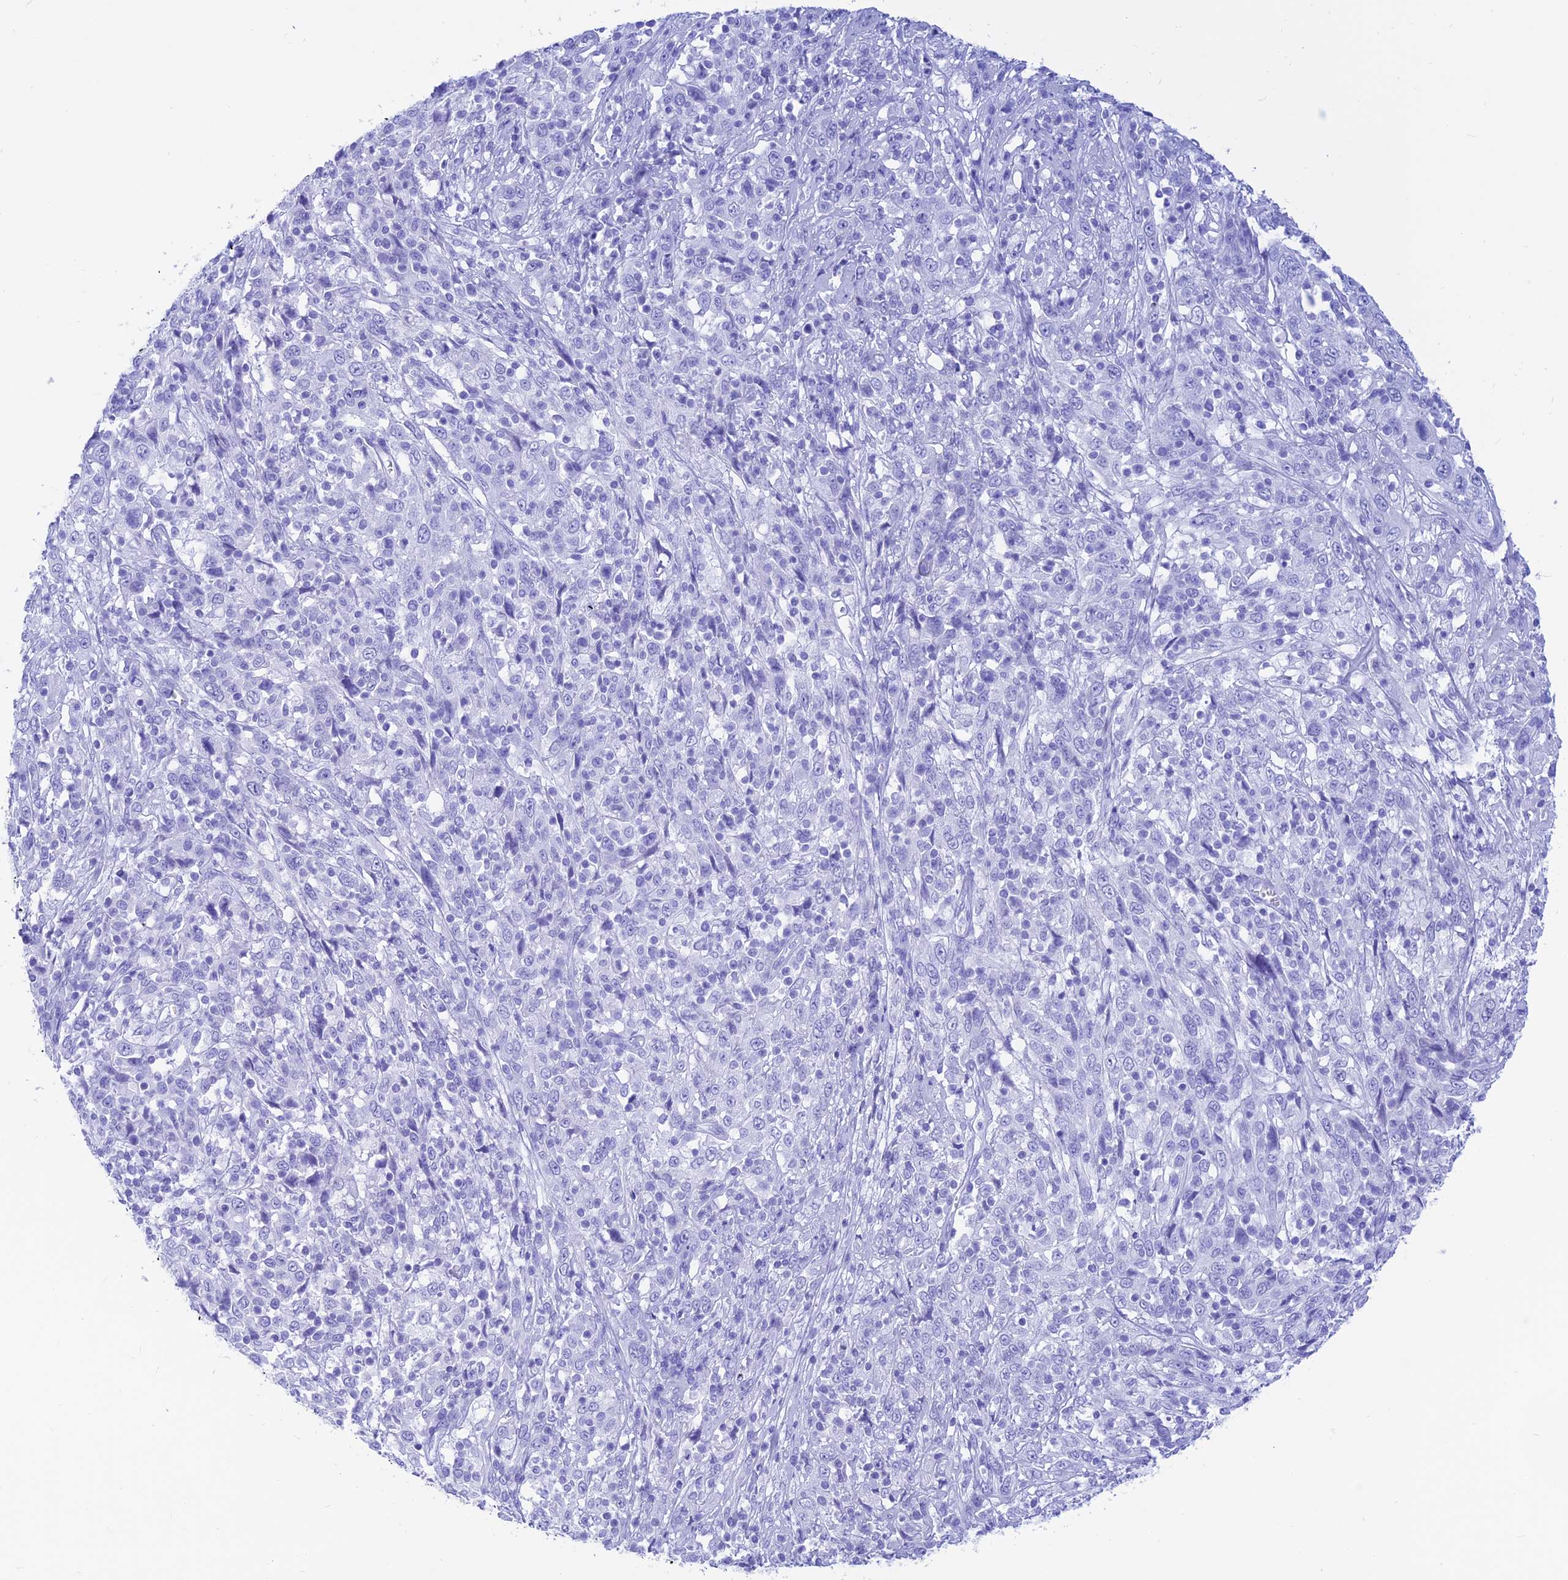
{"staining": {"intensity": "negative", "quantity": "none", "location": "none"}, "tissue": "cervical cancer", "cell_type": "Tumor cells", "image_type": "cancer", "snomed": [{"axis": "morphology", "description": "Squamous cell carcinoma, NOS"}, {"axis": "topography", "description": "Cervix"}], "caption": "An IHC histopathology image of cervical squamous cell carcinoma is shown. There is no staining in tumor cells of cervical squamous cell carcinoma.", "gene": "PRNP", "patient": {"sex": "female", "age": 46}}